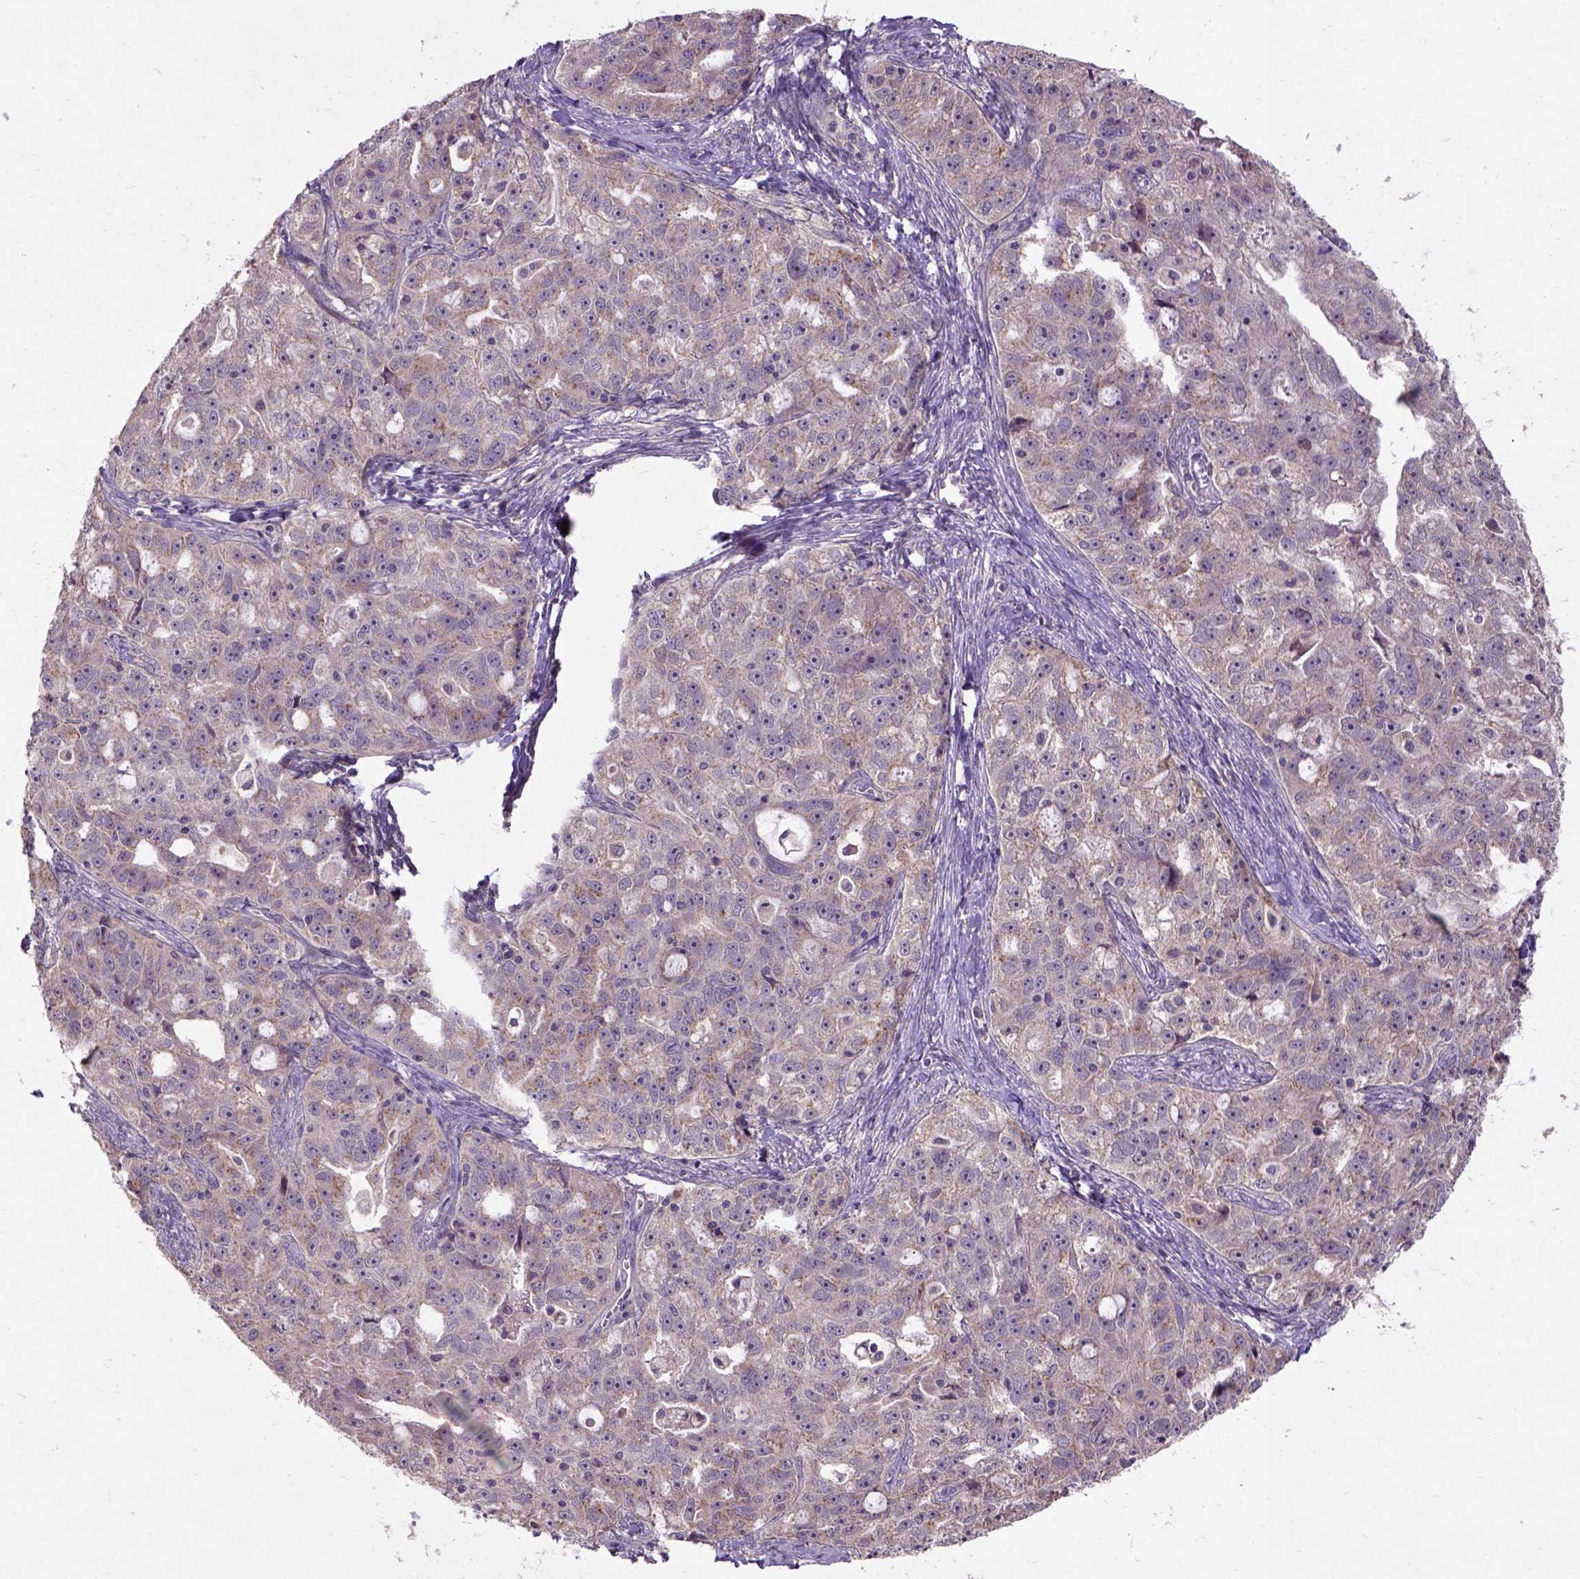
{"staining": {"intensity": "moderate", "quantity": ">75%", "location": "cytoplasmic/membranous"}, "tissue": "ovarian cancer", "cell_type": "Tumor cells", "image_type": "cancer", "snomed": [{"axis": "morphology", "description": "Cystadenocarcinoma, serous, NOS"}, {"axis": "topography", "description": "Ovary"}], "caption": "The histopathology image shows staining of ovarian cancer, revealing moderate cytoplasmic/membranous protein expression (brown color) within tumor cells.", "gene": "KBTBD8", "patient": {"sex": "female", "age": 51}}